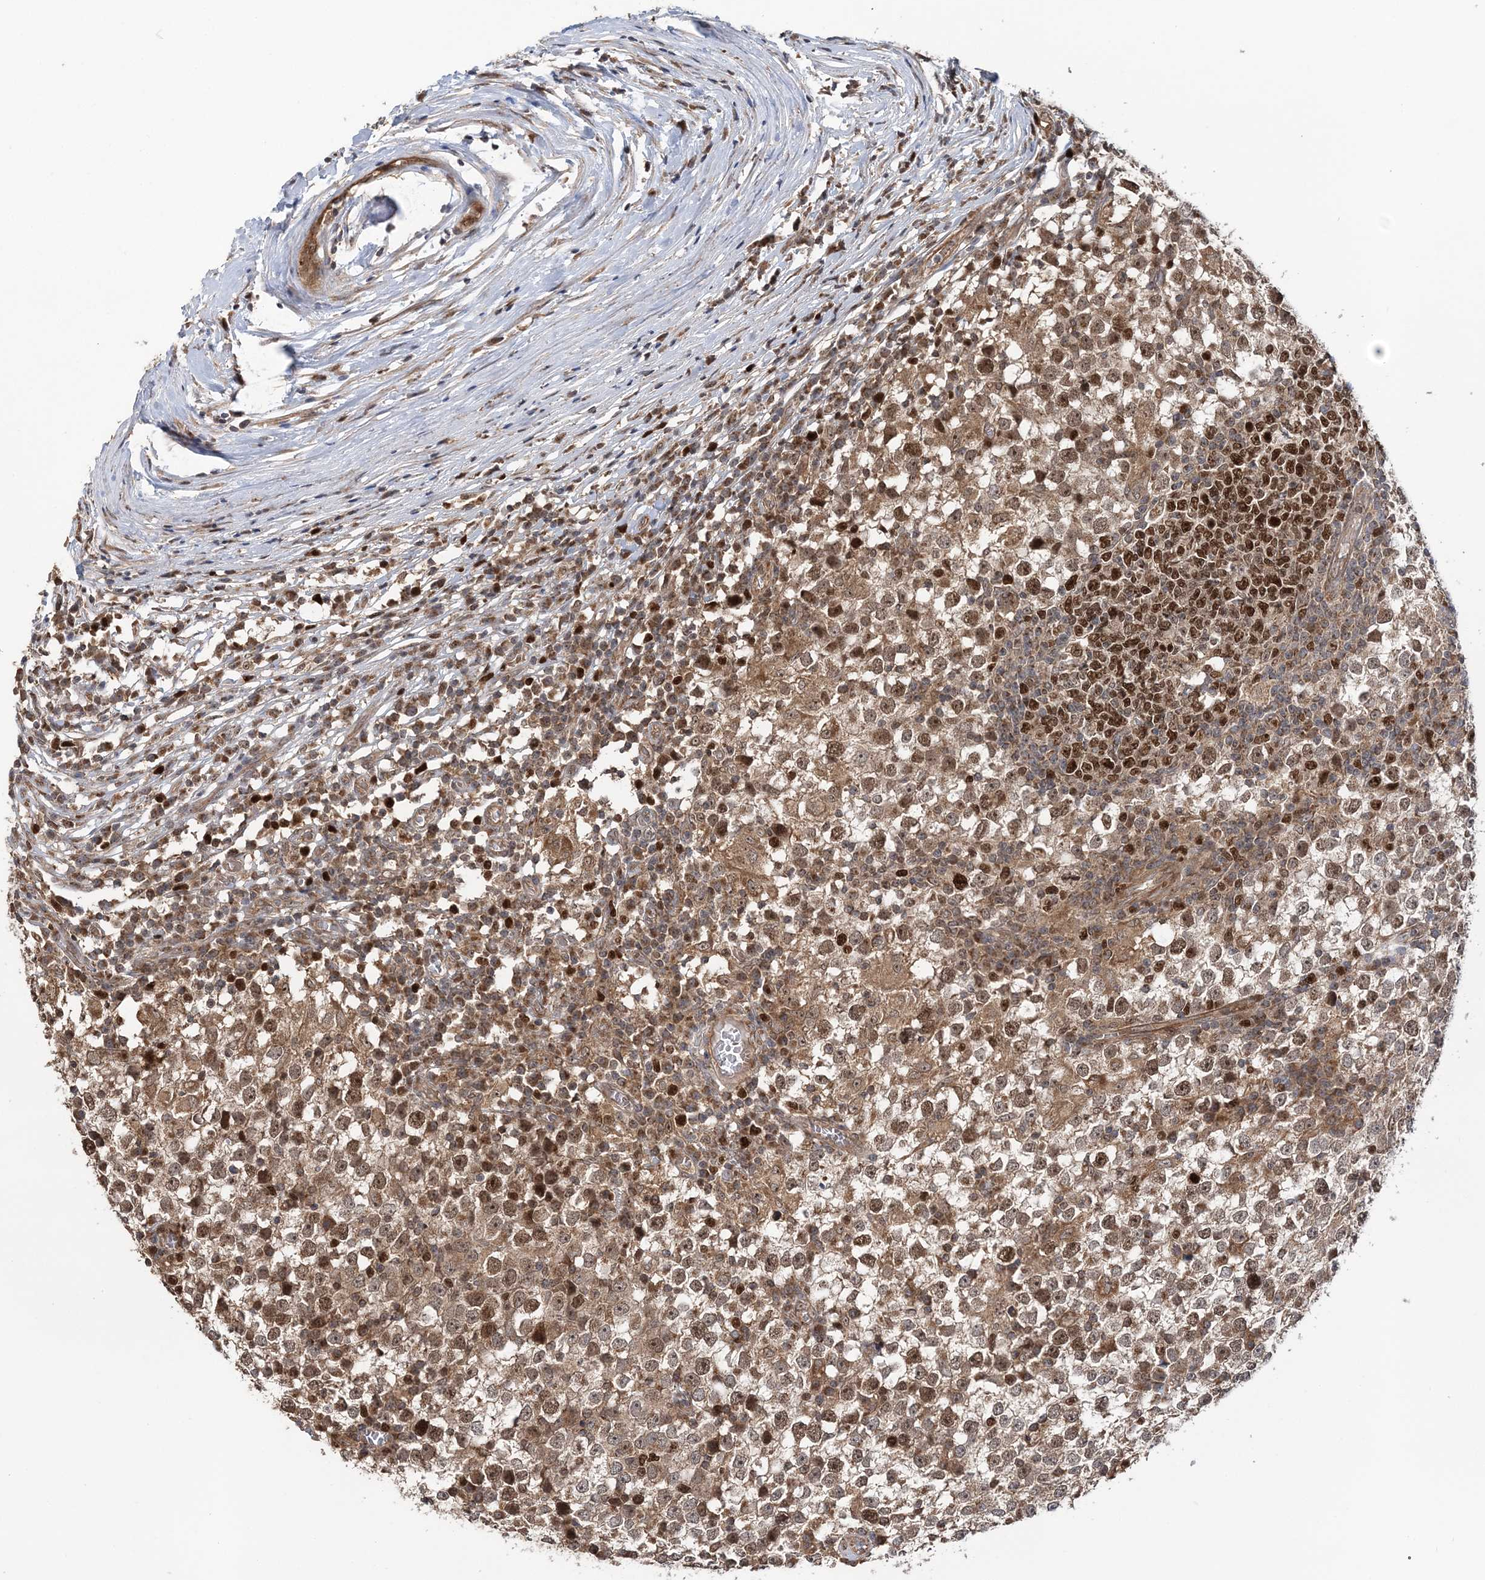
{"staining": {"intensity": "moderate", "quantity": ">75%", "location": "nuclear"}, "tissue": "testis cancer", "cell_type": "Tumor cells", "image_type": "cancer", "snomed": [{"axis": "morphology", "description": "Seminoma, NOS"}, {"axis": "topography", "description": "Testis"}], "caption": "Brown immunohistochemical staining in testis cancer reveals moderate nuclear positivity in about >75% of tumor cells.", "gene": "KIF4A", "patient": {"sex": "male", "age": 65}}